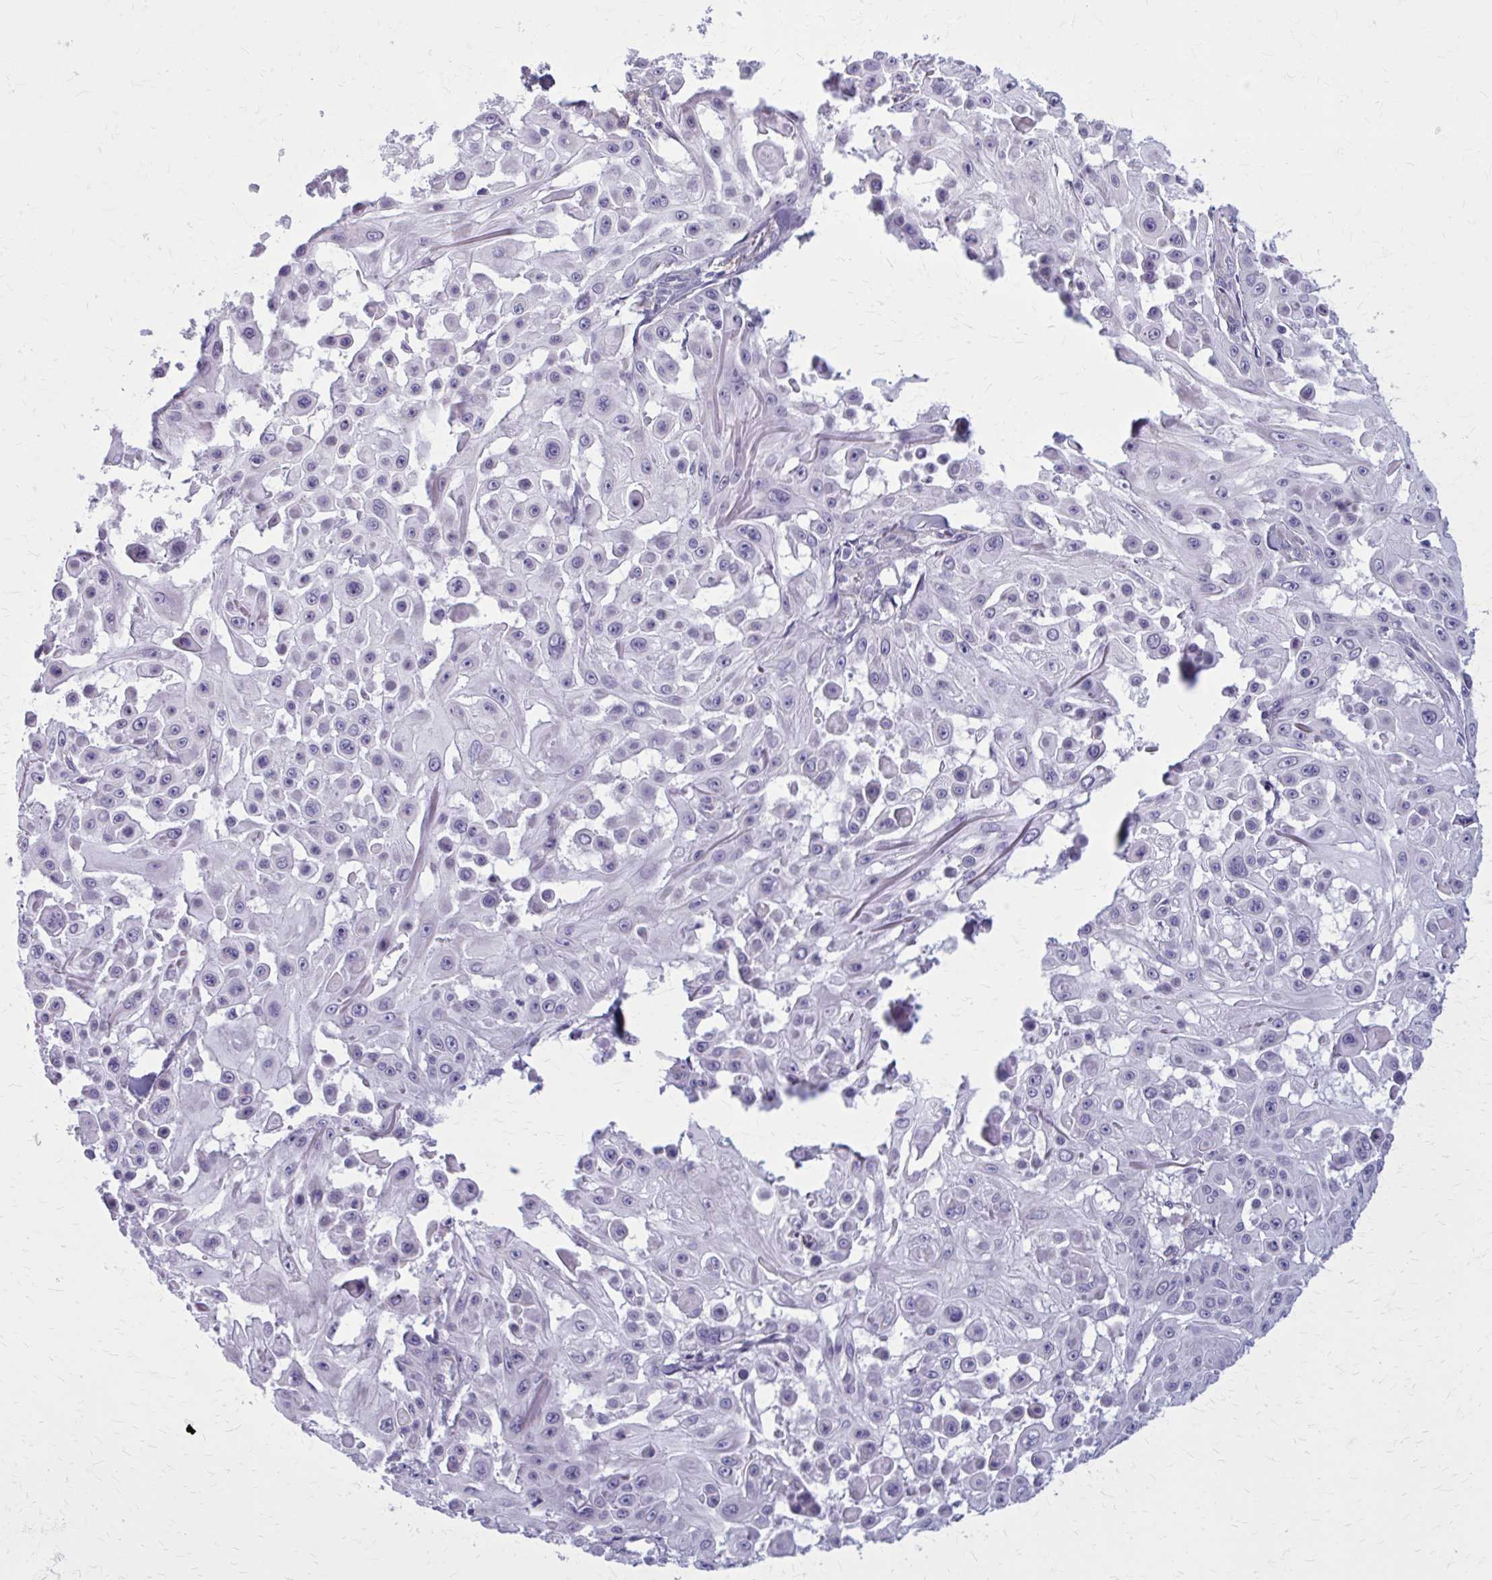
{"staining": {"intensity": "negative", "quantity": "none", "location": "none"}, "tissue": "skin cancer", "cell_type": "Tumor cells", "image_type": "cancer", "snomed": [{"axis": "morphology", "description": "Squamous cell carcinoma, NOS"}, {"axis": "topography", "description": "Skin"}], "caption": "This is an immunohistochemistry micrograph of skin squamous cell carcinoma. There is no expression in tumor cells.", "gene": "AKAP12", "patient": {"sex": "male", "age": 91}}